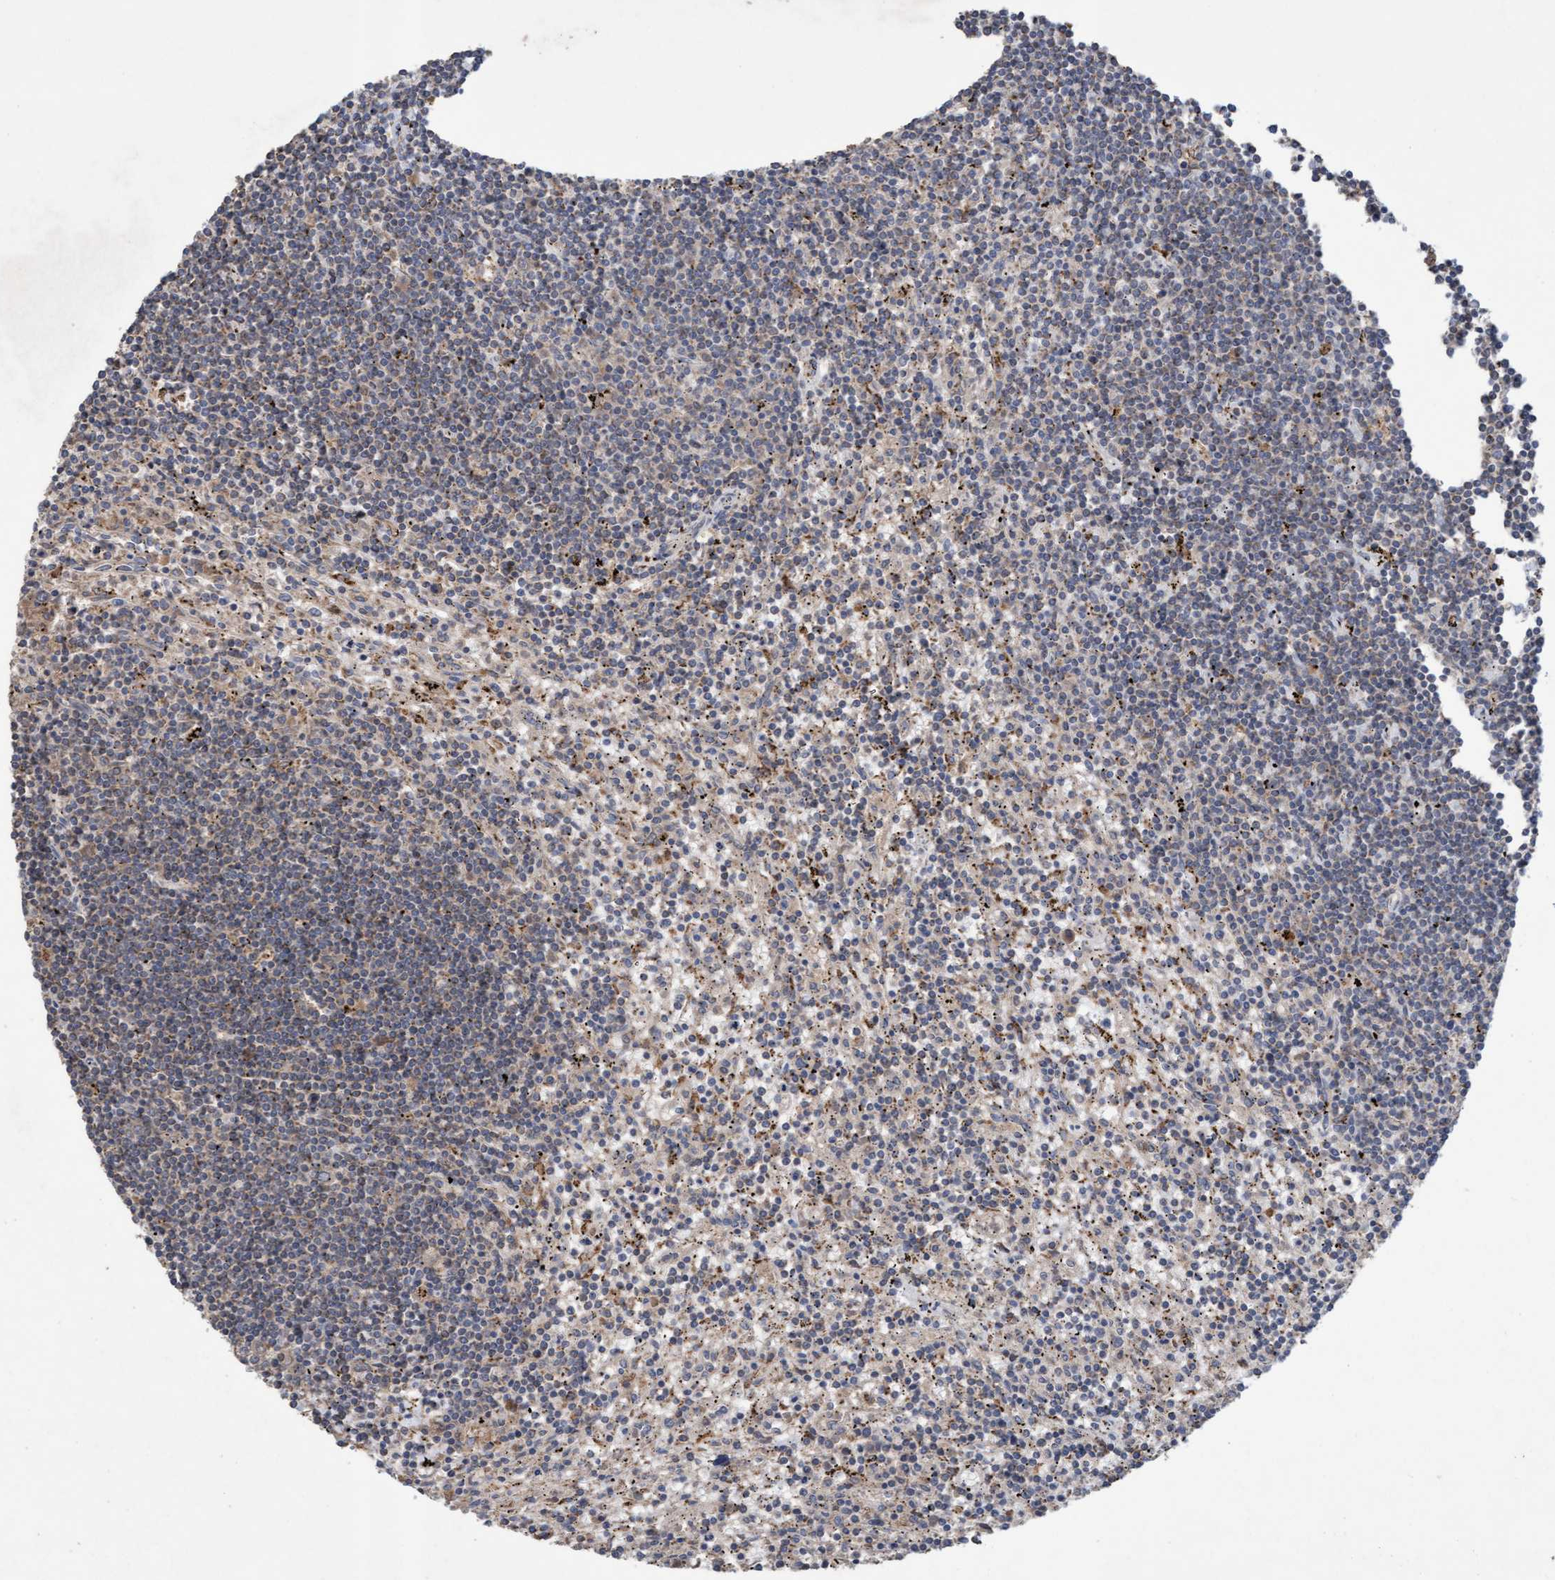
{"staining": {"intensity": "weak", "quantity": "25%-75%", "location": "cytoplasmic/membranous"}, "tissue": "lymphoma", "cell_type": "Tumor cells", "image_type": "cancer", "snomed": [{"axis": "morphology", "description": "Malignant lymphoma, non-Hodgkin's type, Low grade"}, {"axis": "topography", "description": "Spleen"}], "caption": "A histopathology image of human low-grade malignant lymphoma, non-Hodgkin's type stained for a protein demonstrates weak cytoplasmic/membranous brown staining in tumor cells. (DAB (3,3'-diaminobenzidine) IHC with brightfield microscopy, high magnification).", "gene": "ATPAF2", "patient": {"sex": "male", "age": 76}}